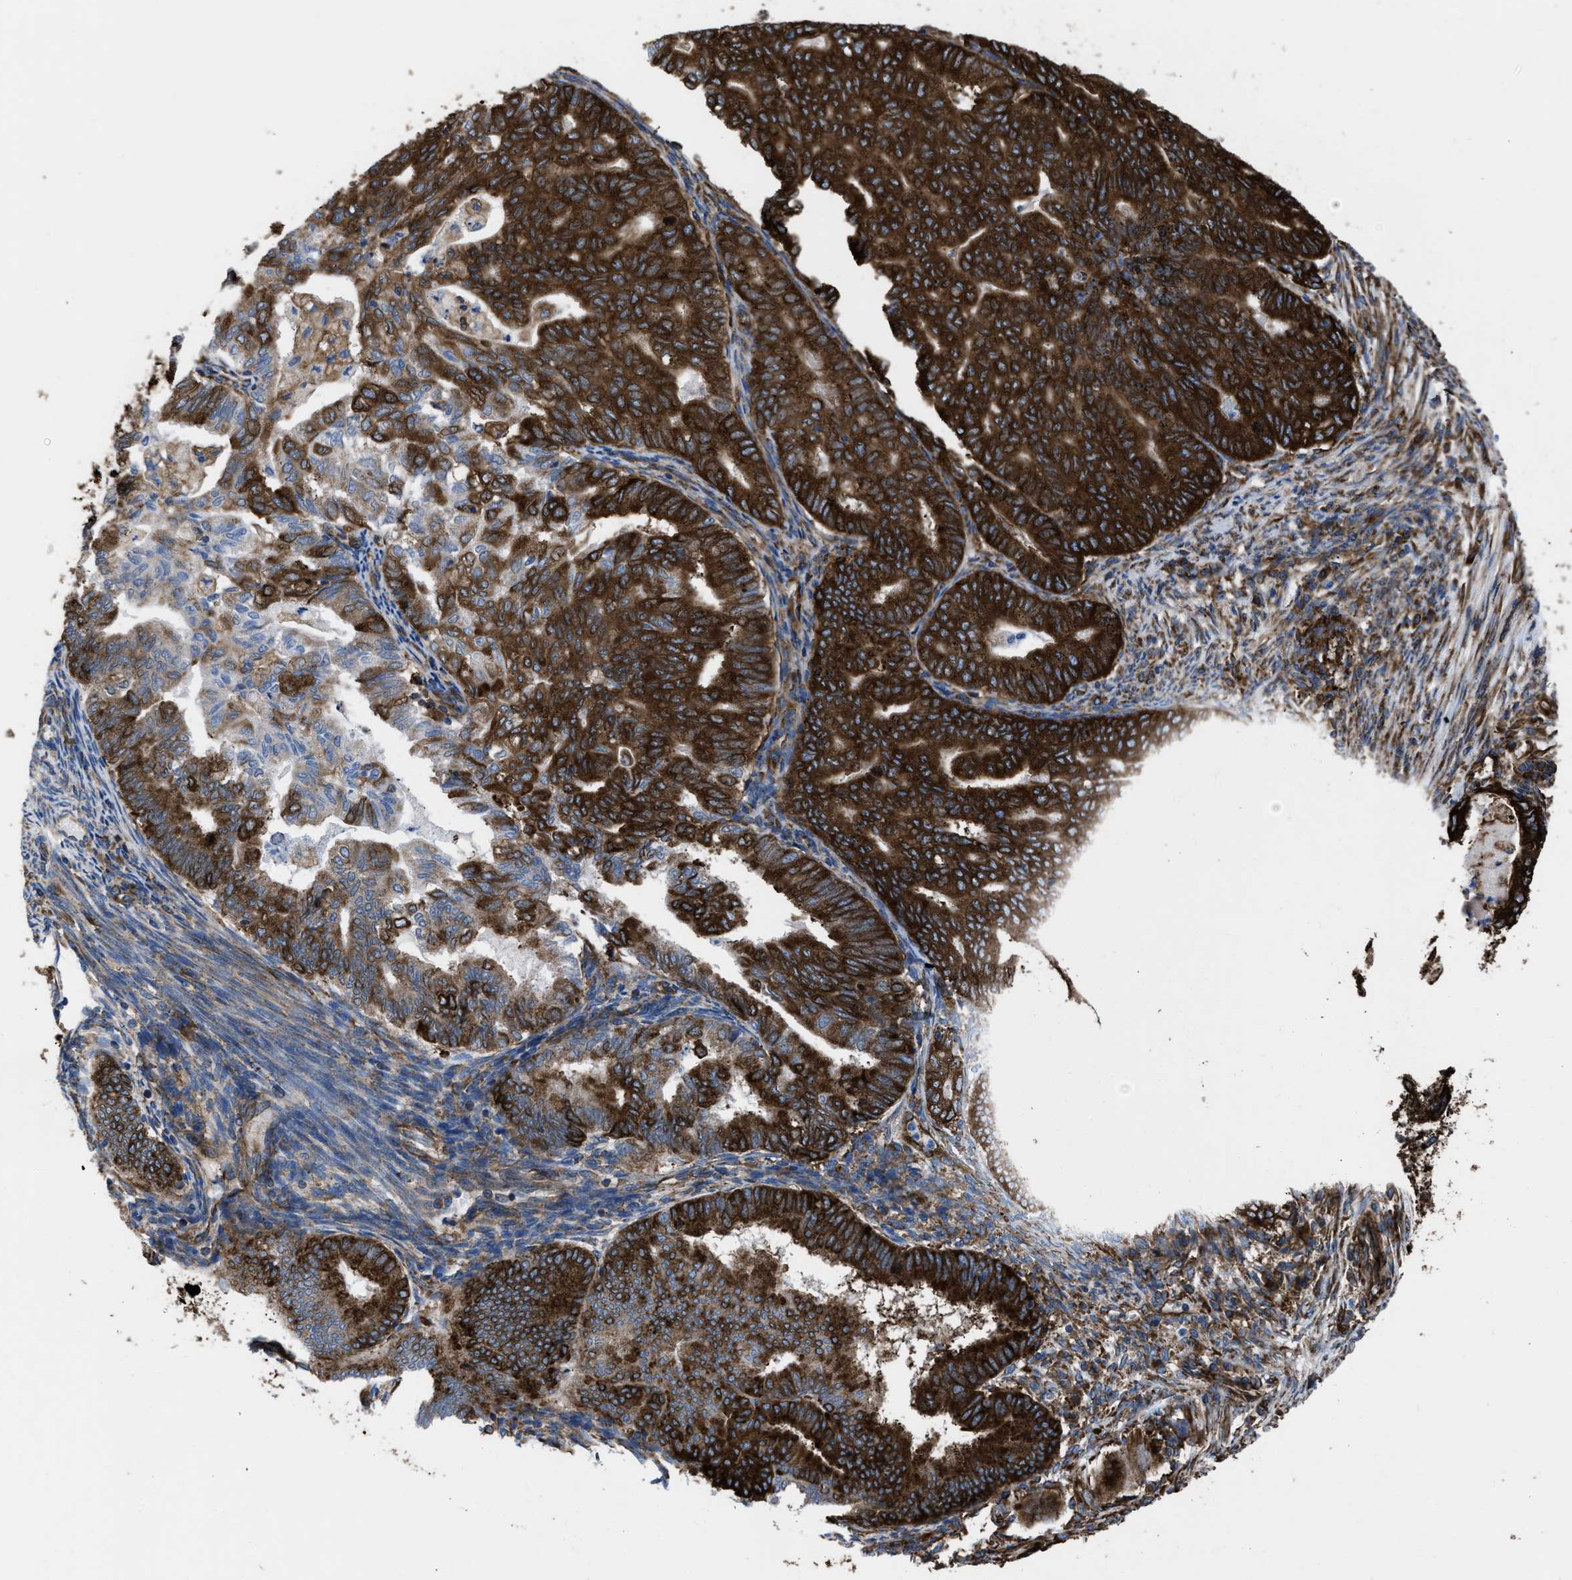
{"staining": {"intensity": "strong", "quantity": ">75%", "location": "cytoplasmic/membranous"}, "tissue": "endometrial cancer", "cell_type": "Tumor cells", "image_type": "cancer", "snomed": [{"axis": "morphology", "description": "Polyp, NOS"}, {"axis": "morphology", "description": "Adenocarcinoma, NOS"}, {"axis": "morphology", "description": "Adenoma, NOS"}, {"axis": "topography", "description": "Endometrium"}], "caption": "A micrograph showing strong cytoplasmic/membranous expression in about >75% of tumor cells in endometrial cancer (polyp), as visualized by brown immunohistochemical staining.", "gene": "CAPRIN1", "patient": {"sex": "female", "age": 79}}